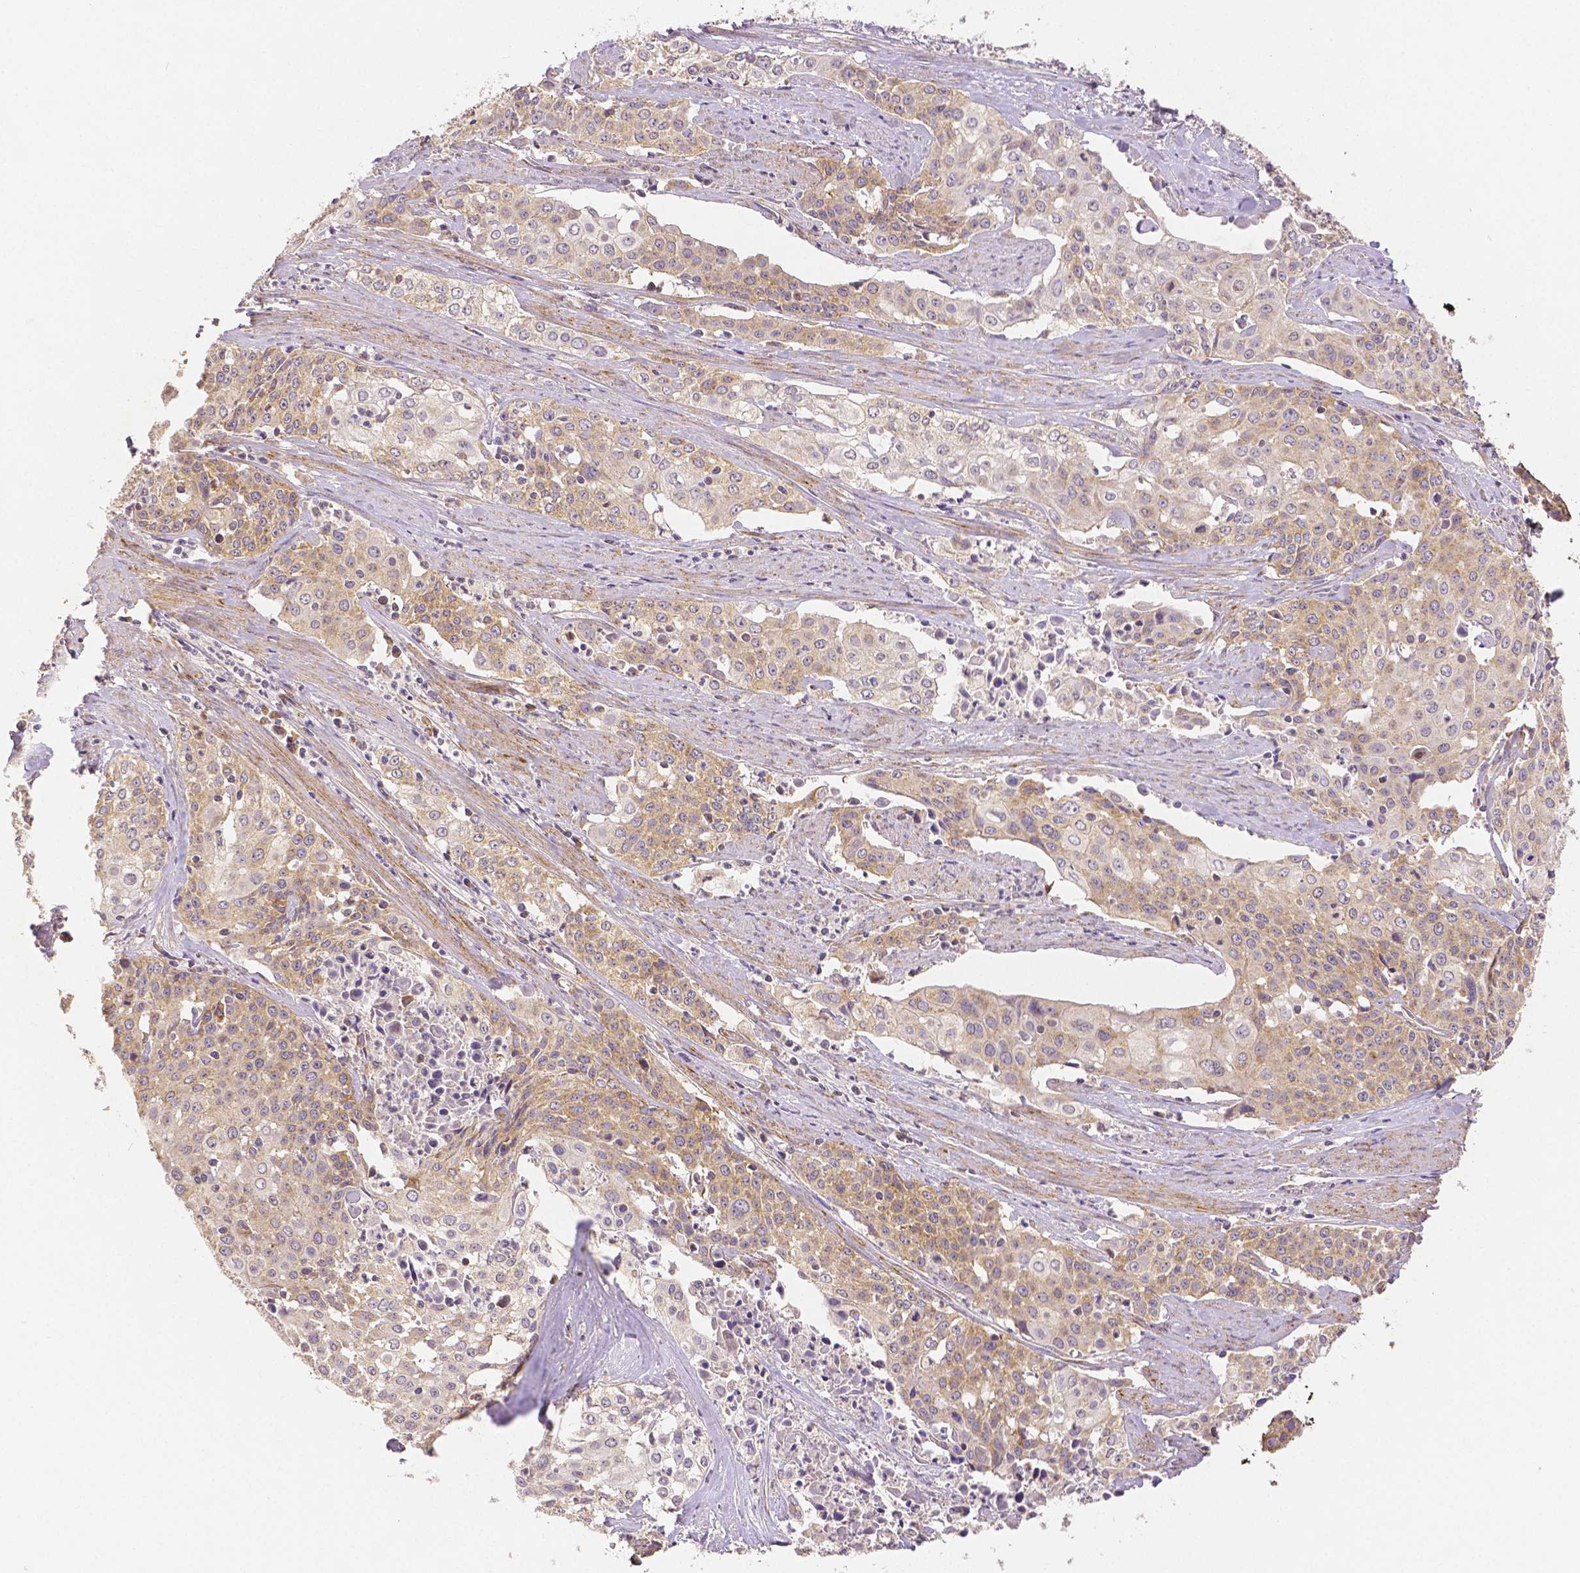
{"staining": {"intensity": "moderate", "quantity": ">75%", "location": "cytoplasmic/membranous"}, "tissue": "cervical cancer", "cell_type": "Tumor cells", "image_type": "cancer", "snomed": [{"axis": "morphology", "description": "Squamous cell carcinoma, NOS"}, {"axis": "topography", "description": "Cervix"}], "caption": "Cervical cancer was stained to show a protein in brown. There is medium levels of moderate cytoplasmic/membranous staining in about >75% of tumor cells.", "gene": "RHOT1", "patient": {"sex": "female", "age": 39}}